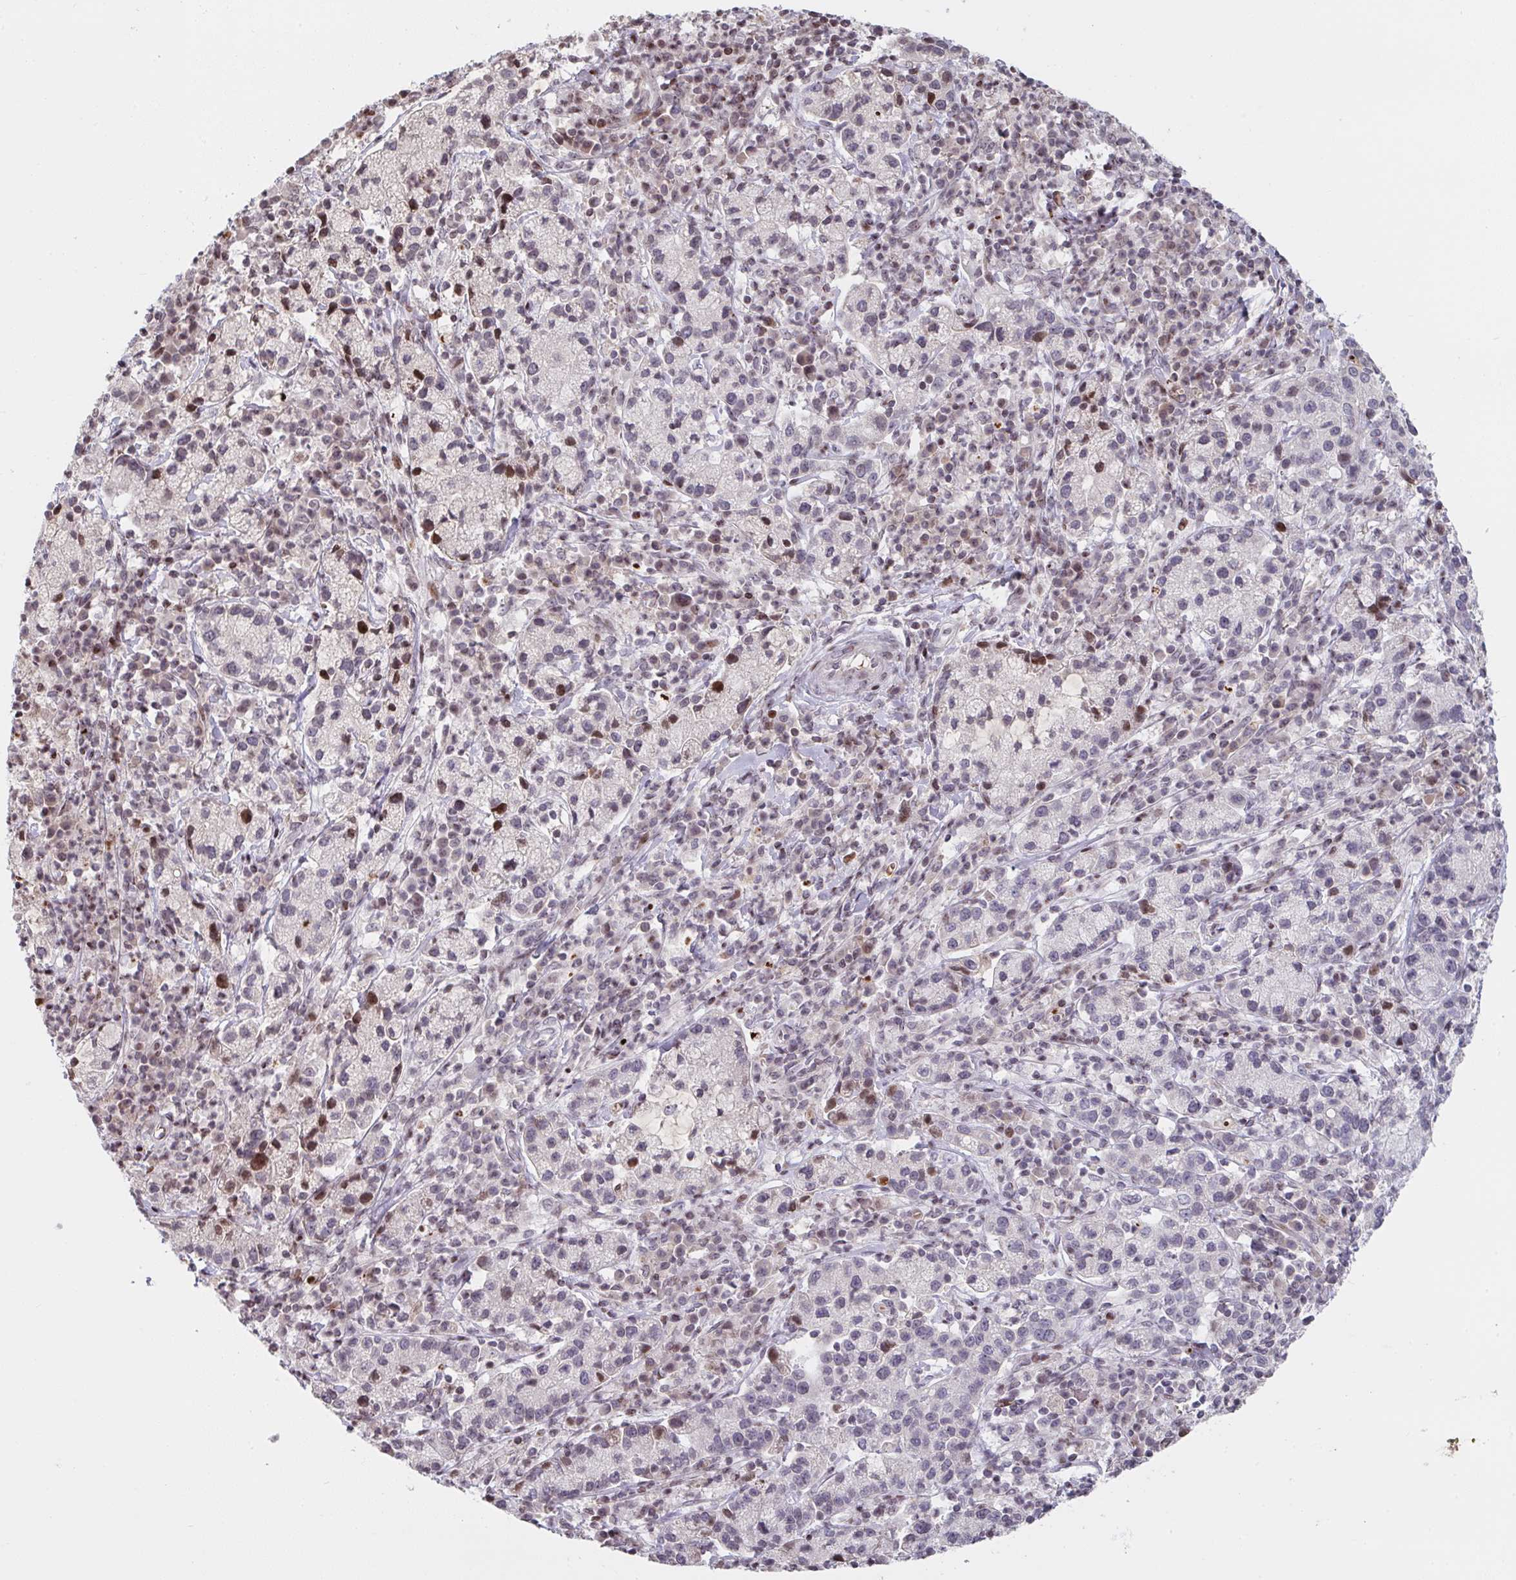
{"staining": {"intensity": "moderate", "quantity": "<25%", "location": "nuclear"}, "tissue": "cervical cancer", "cell_type": "Tumor cells", "image_type": "cancer", "snomed": [{"axis": "morphology", "description": "Normal tissue, NOS"}, {"axis": "morphology", "description": "Adenocarcinoma, NOS"}, {"axis": "topography", "description": "Cervix"}], "caption": "Human cervical adenocarcinoma stained with a protein marker reveals moderate staining in tumor cells.", "gene": "PCDHB8", "patient": {"sex": "female", "age": 44}}